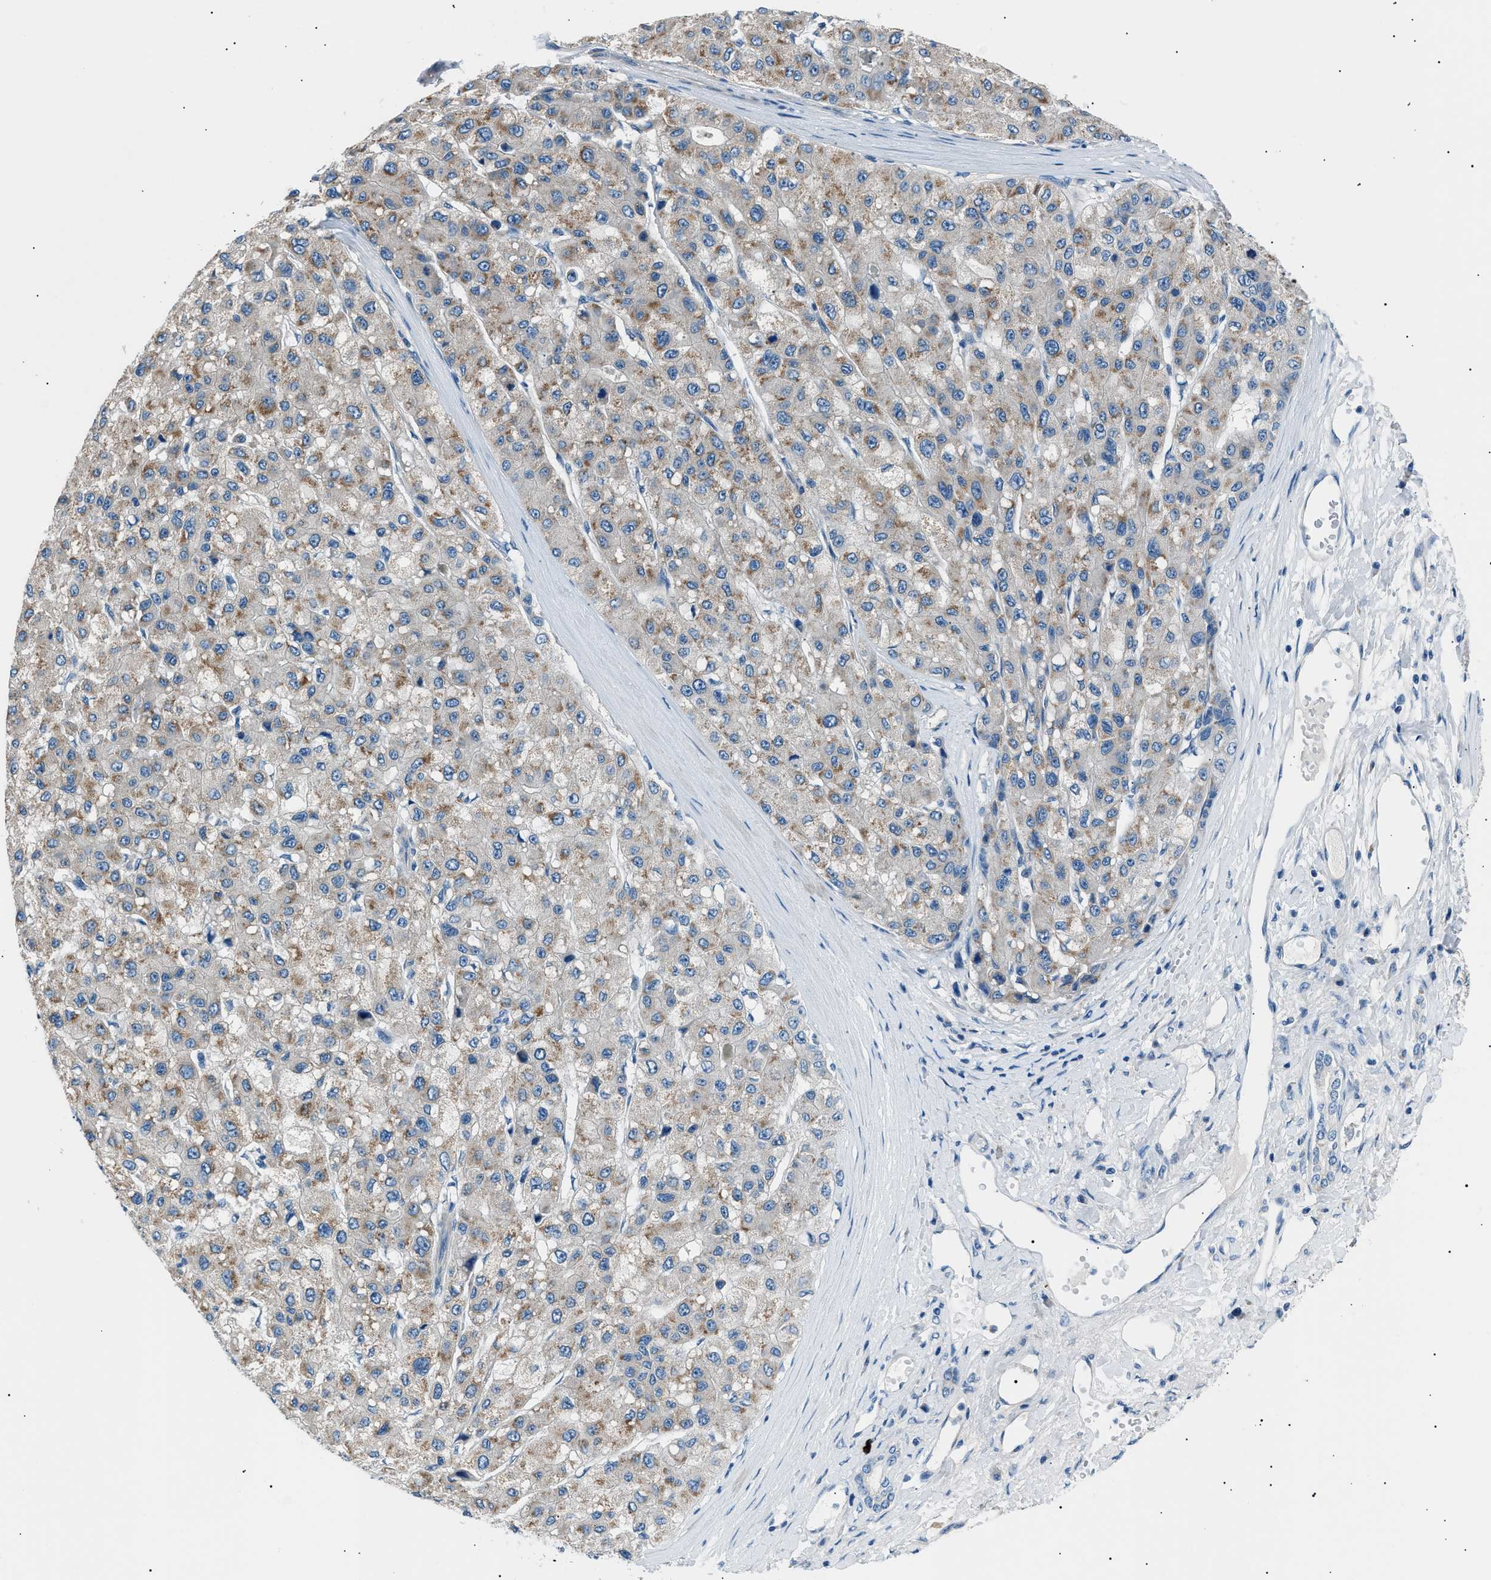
{"staining": {"intensity": "weak", "quantity": ">75%", "location": "cytoplasmic/membranous"}, "tissue": "liver cancer", "cell_type": "Tumor cells", "image_type": "cancer", "snomed": [{"axis": "morphology", "description": "Carcinoma, Hepatocellular, NOS"}, {"axis": "topography", "description": "Liver"}], "caption": "Immunohistochemistry (IHC) (DAB (3,3'-diaminobenzidine)) staining of hepatocellular carcinoma (liver) exhibits weak cytoplasmic/membranous protein expression in about >75% of tumor cells. (brown staining indicates protein expression, while blue staining denotes nuclei).", "gene": "LRRC37B", "patient": {"sex": "male", "age": 80}}